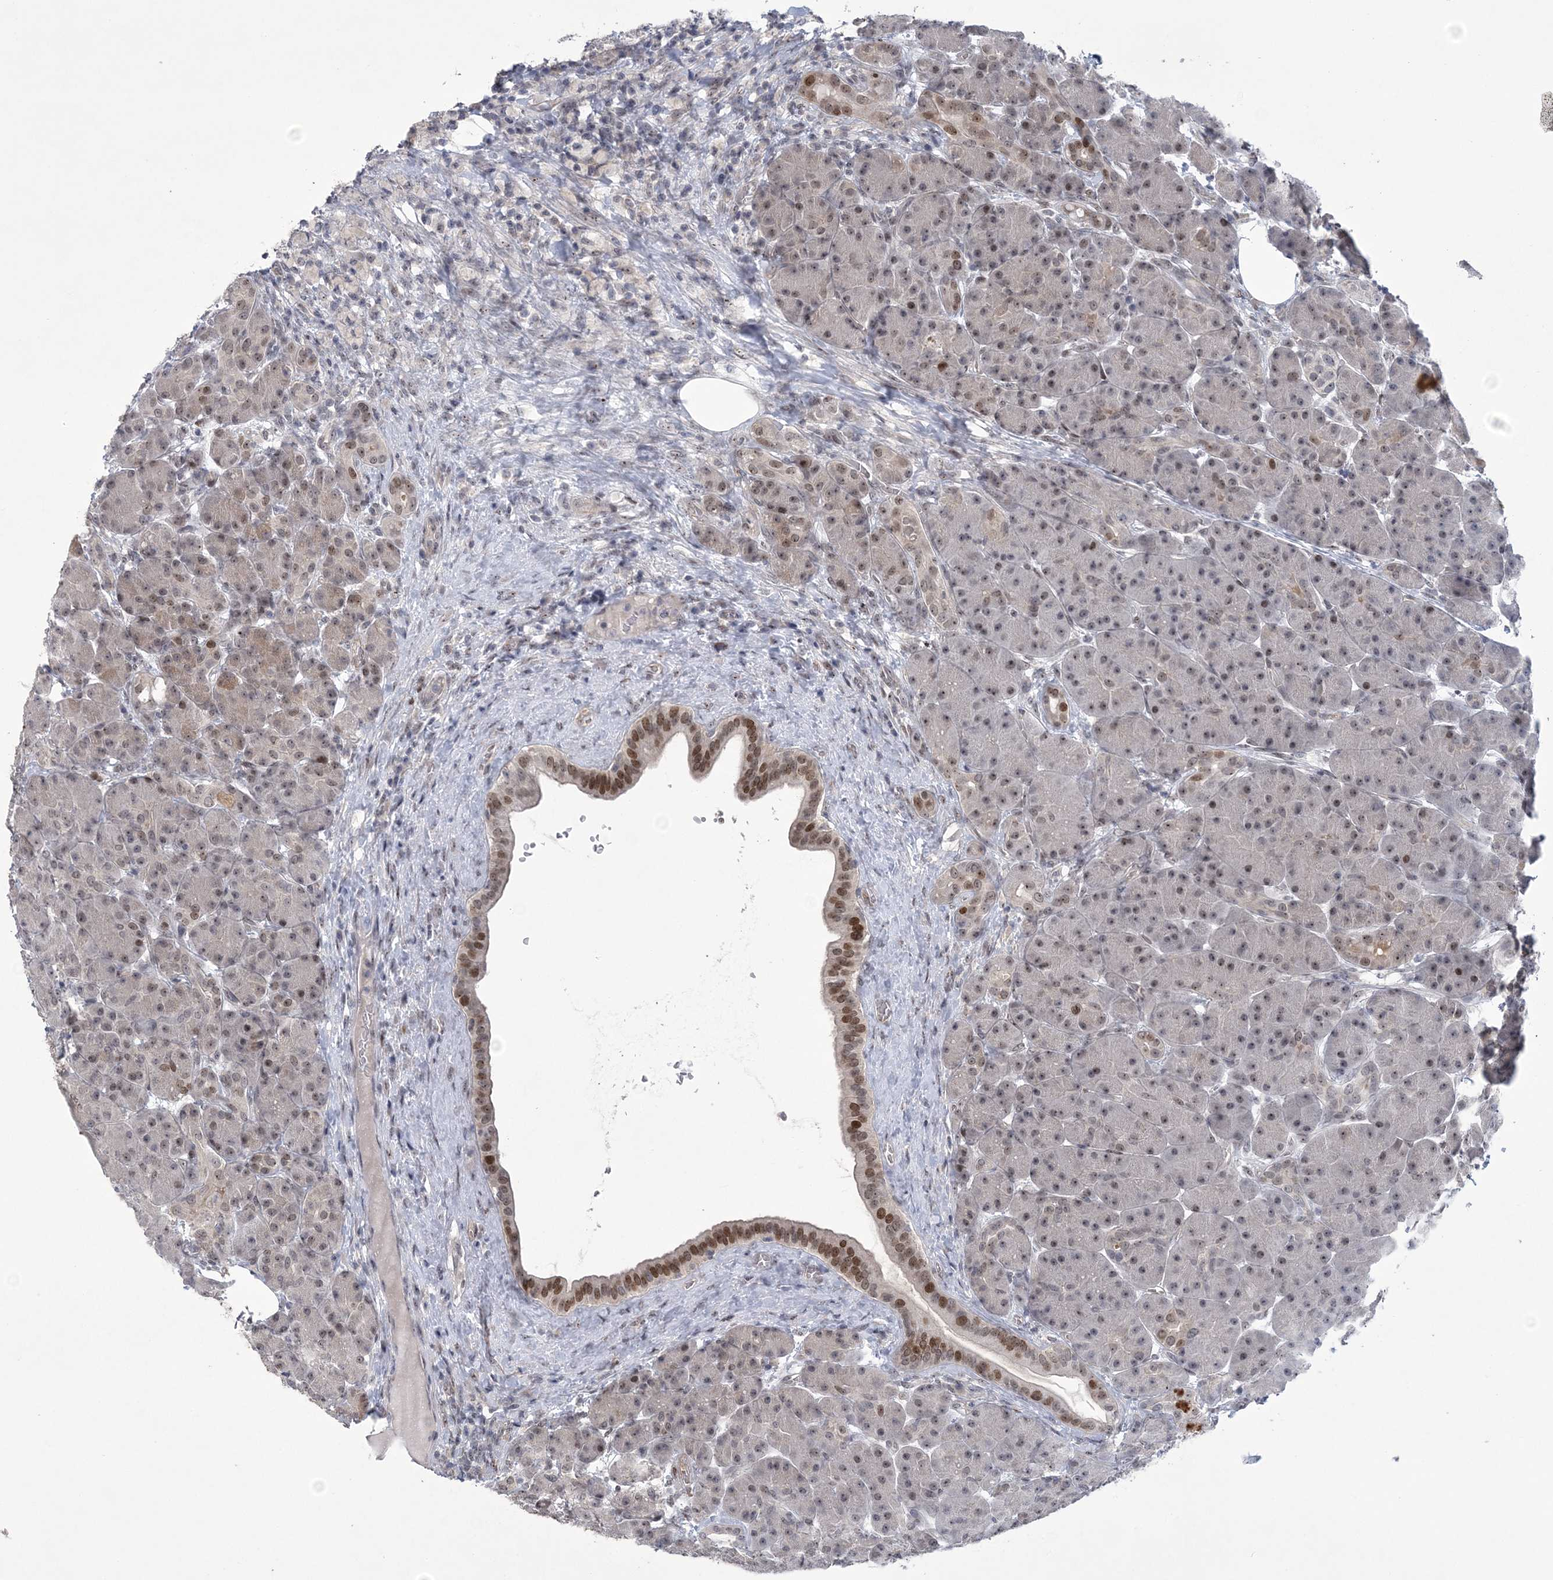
{"staining": {"intensity": "moderate", "quantity": "25%-75%", "location": "nuclear"}, "tissue": "pancreas", "cell_type": "Exocrine glandular cells", "image_type": "normal", "snomed": [{"axis": "morphology", "description": "Normal tissue, NOS"}, {"axis": "topography", "description": "Pancreas"}], "caption": "Immunohistochemical staining of normal pancreas reveals medium levels of moderate nuclear staining in approximately 25%-75% of exocrine glandular cells.", "gene": "HOMEZ", "patient": {"sex": "male", "age": 63}}